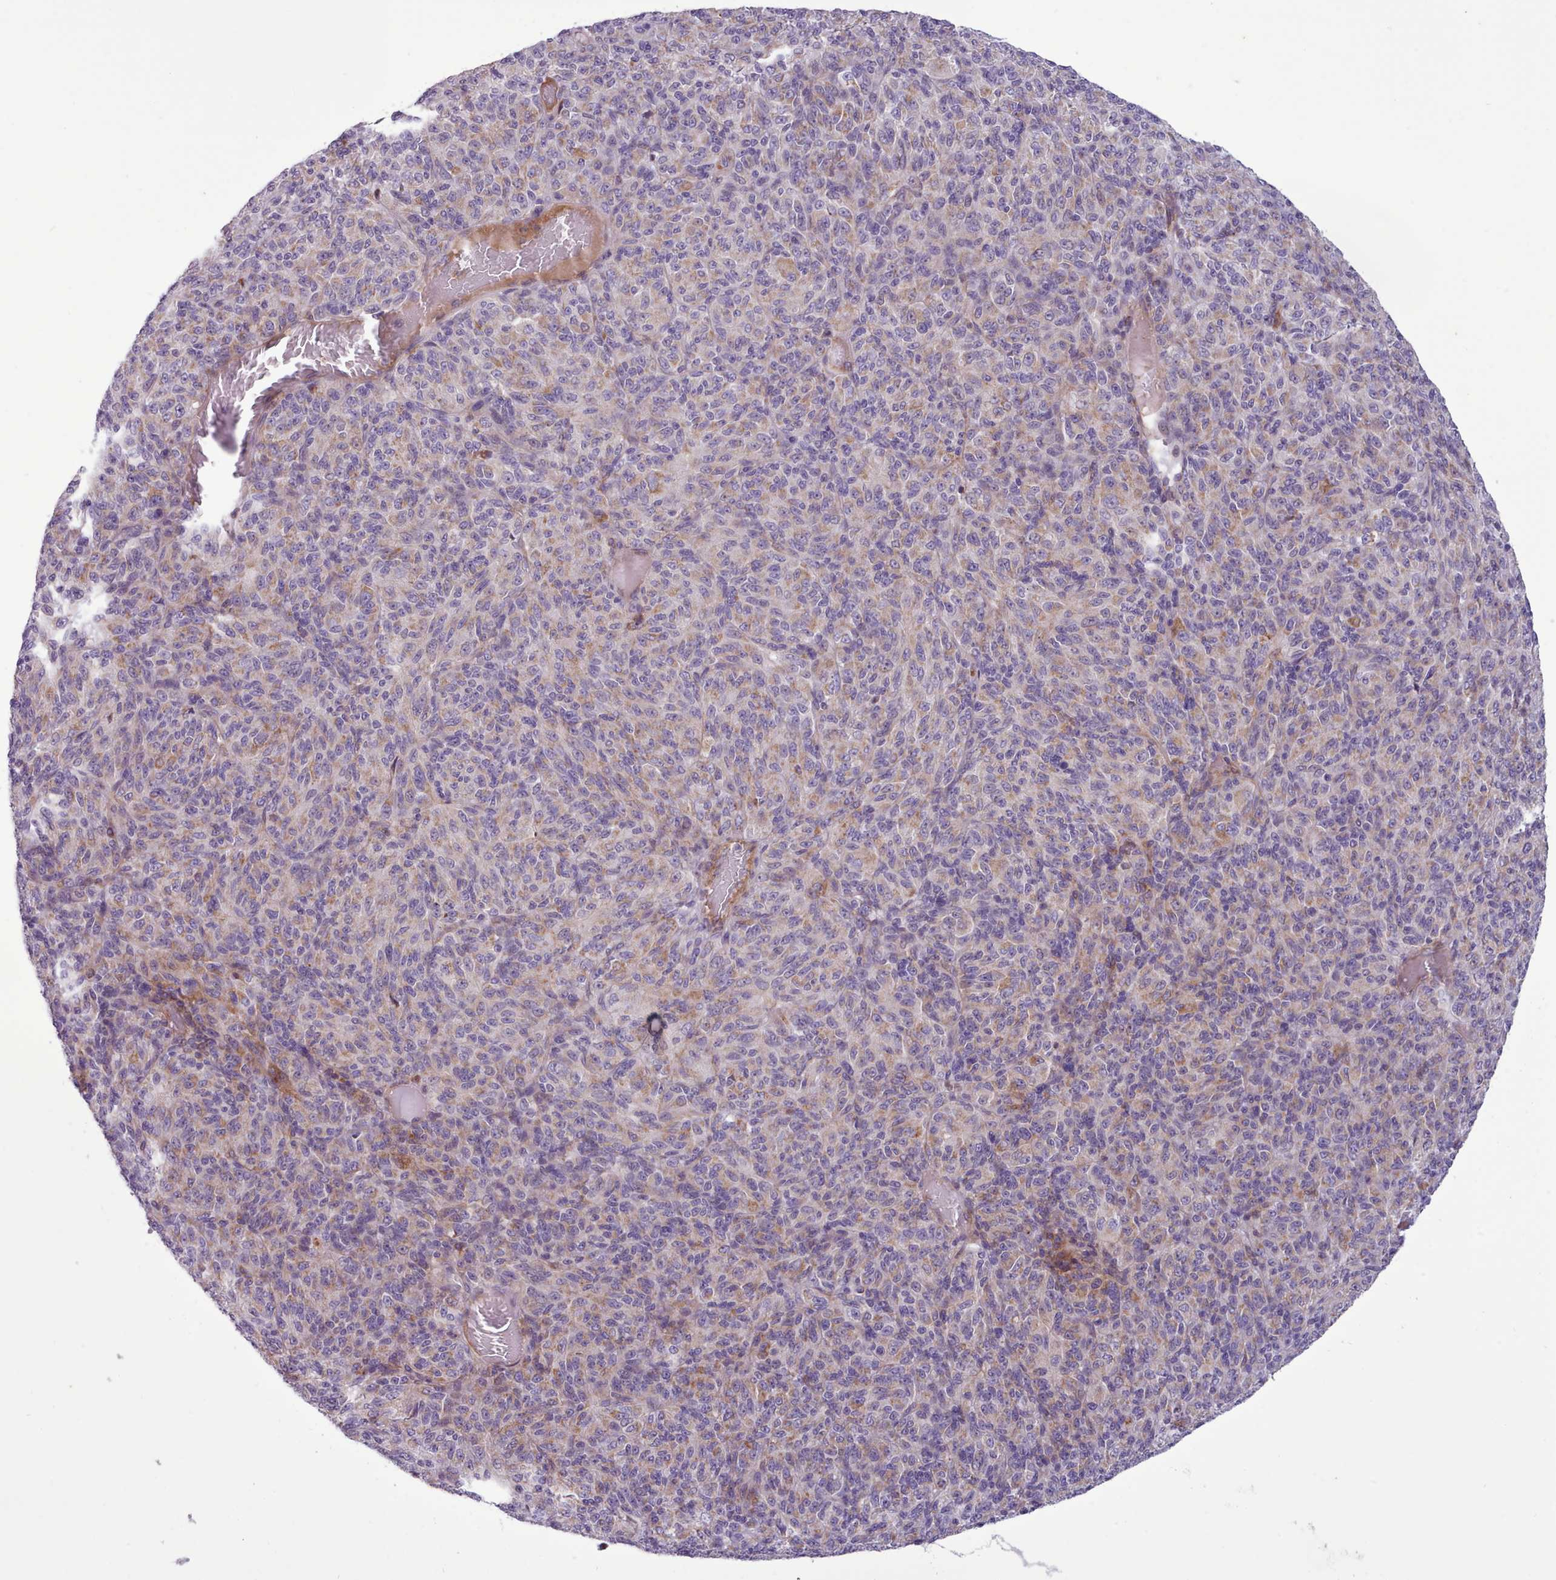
{"staining": {"intensity": "weak", "quantity": "<25%", "location": "cytoplasmic/membranous"}, "tissue": "melanoma", "cell_type": "Tumor cells", "image_type": "cancer", "snomed": [{"axis": "morphology", "description": "Malignant melanoma, Metastatic site"}, {"axis": "topography", "description": "Brain"}], "caption": "Immunohistochemistry histopathology image of neoplastic tissue: human malignant melanoma (metastatic site) stained with DAB shows no significant protein staining in tumor cells.", "gene": "TENT4B", "patient": {"sex": "female", "age": 56}}